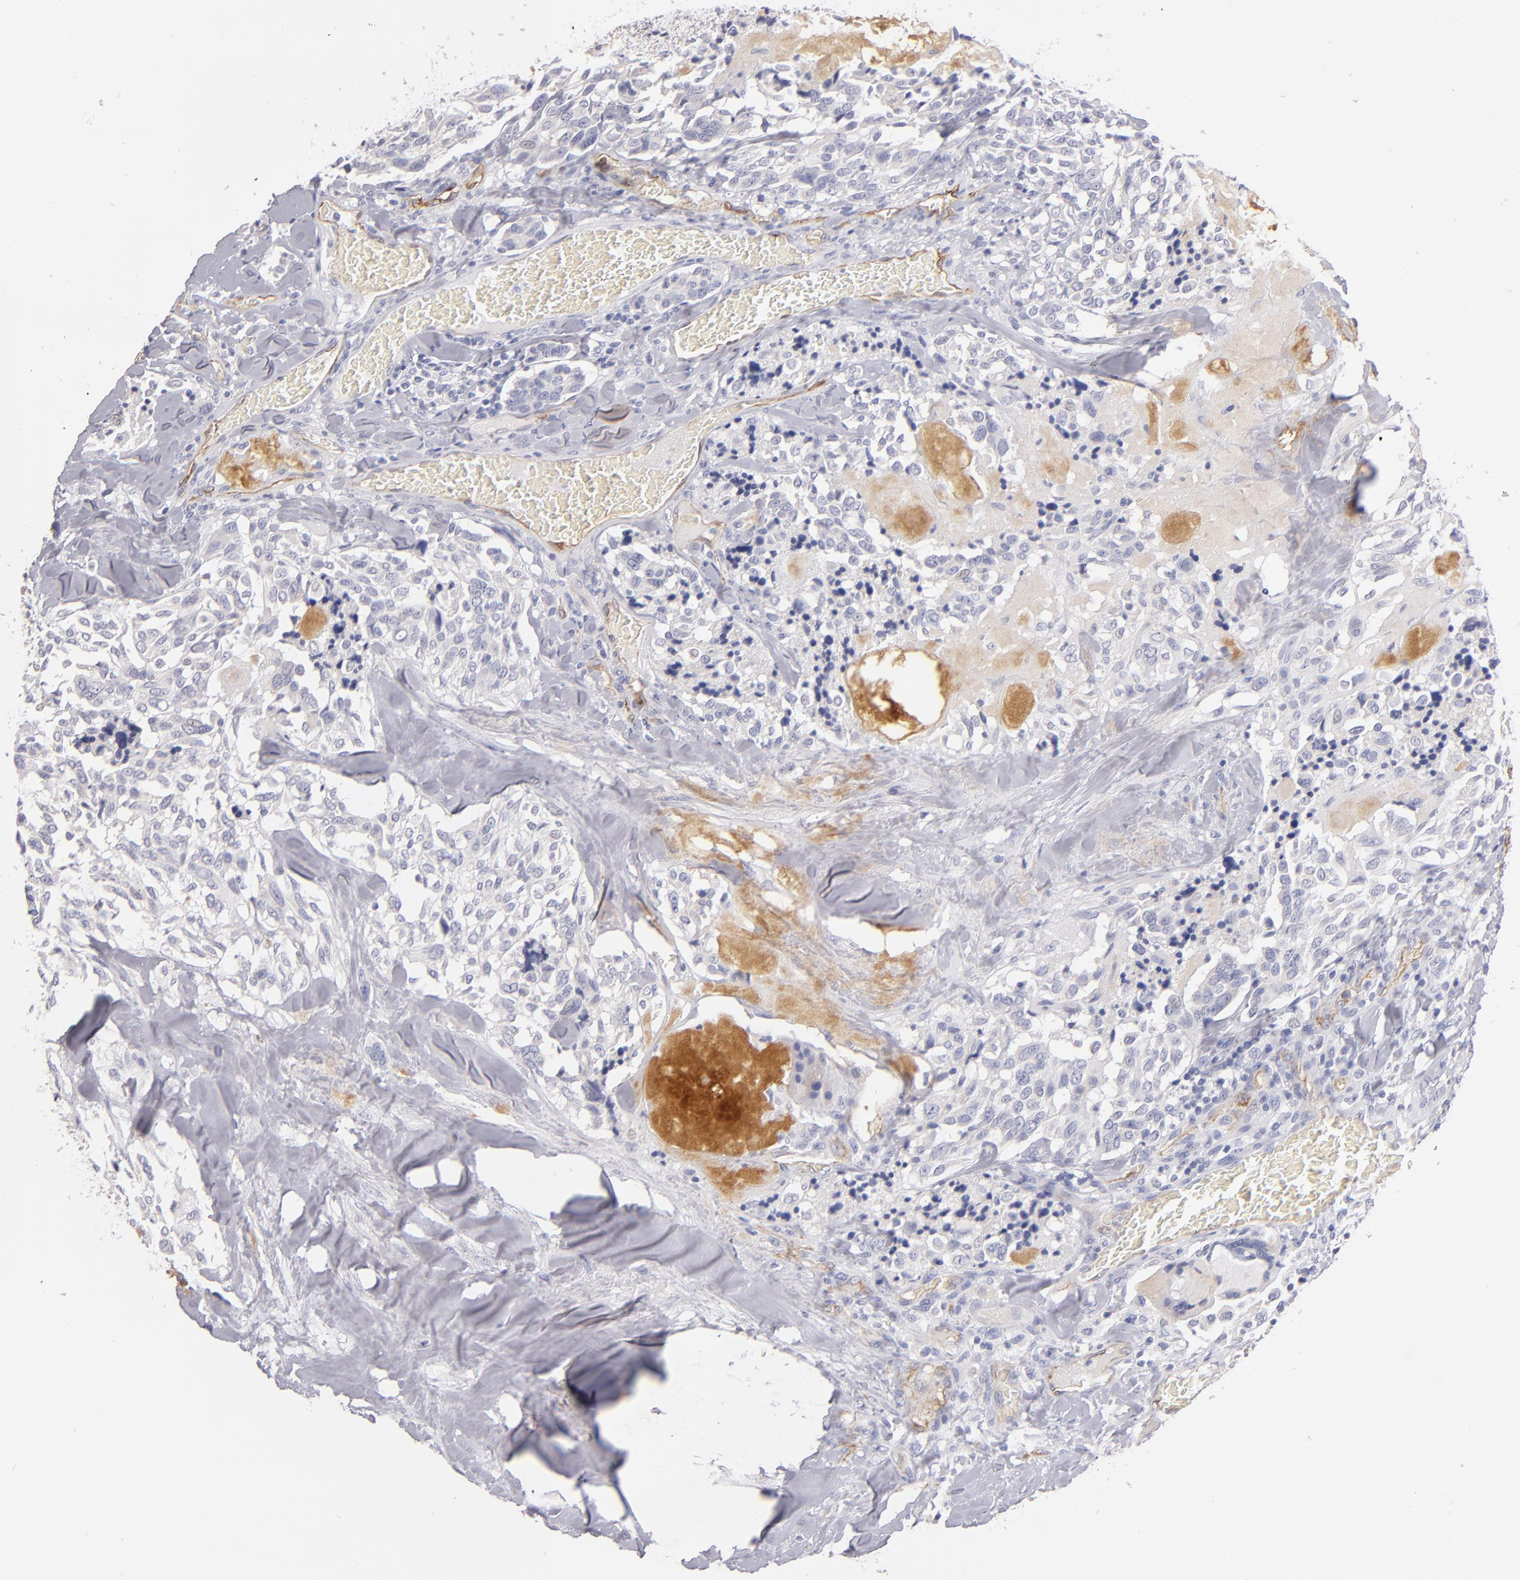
{"staining": {"intensity": "negative", "quantity": "none", "location": "none"}, "tissue": "thyroid cancer", "cell_type": "Tumor cells", "image_type": "cancer", "snomed": [{"axis": "morphology", "description": "Carcinoma, NOS"}, {"axis": "morphology", "description": "Carcinoid, malignant, NOS"}, {"axis": "topography", "description": "Thyroid gland"}], "caption": "Tumor cells show no significant staining in thyroid cancer.", "gene": "PLVAP", "patient": {"sex": "male", "age": 33}}